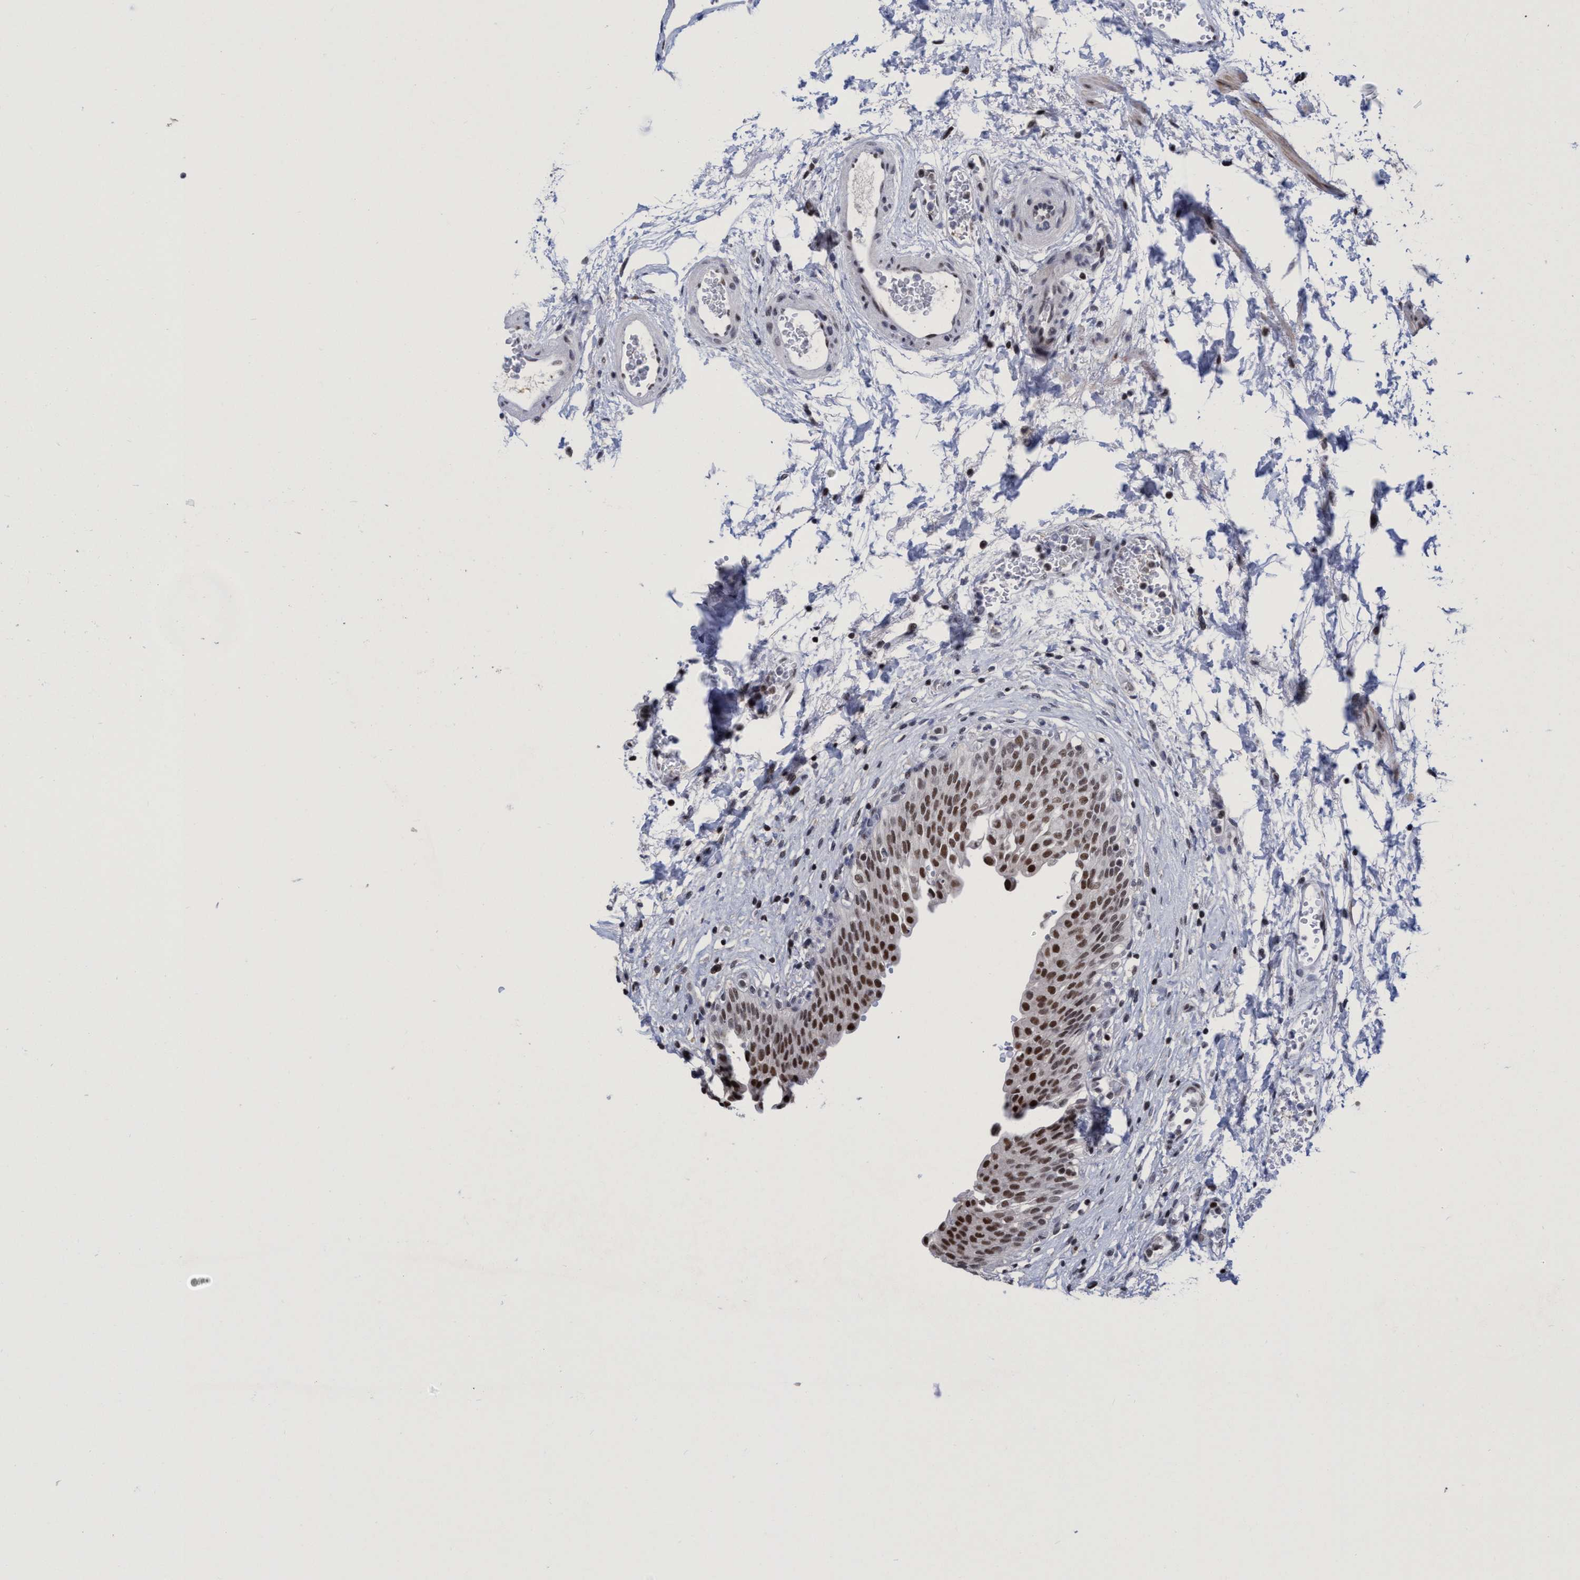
{"staining": {"intensity": "strong", "quantity": ">75%", "location": "nuclear"}, "tissue": "urinary bladder", "cell_type": "Urothelial cells", "image_type": "normal", "snomed": [{"axis": "morphology", "description": "Urothelial carcinoma, High grade"}, {"axis": "topography", "description": "Urinary bladder"}], "caption": "The histopathology image demonstrates a brown stain indicating the presence of a protein in the nuclear of urothelial cells in urinary bladder.", "gene": "C9orf78", "patient": {"sex": "male", "age": 46}}